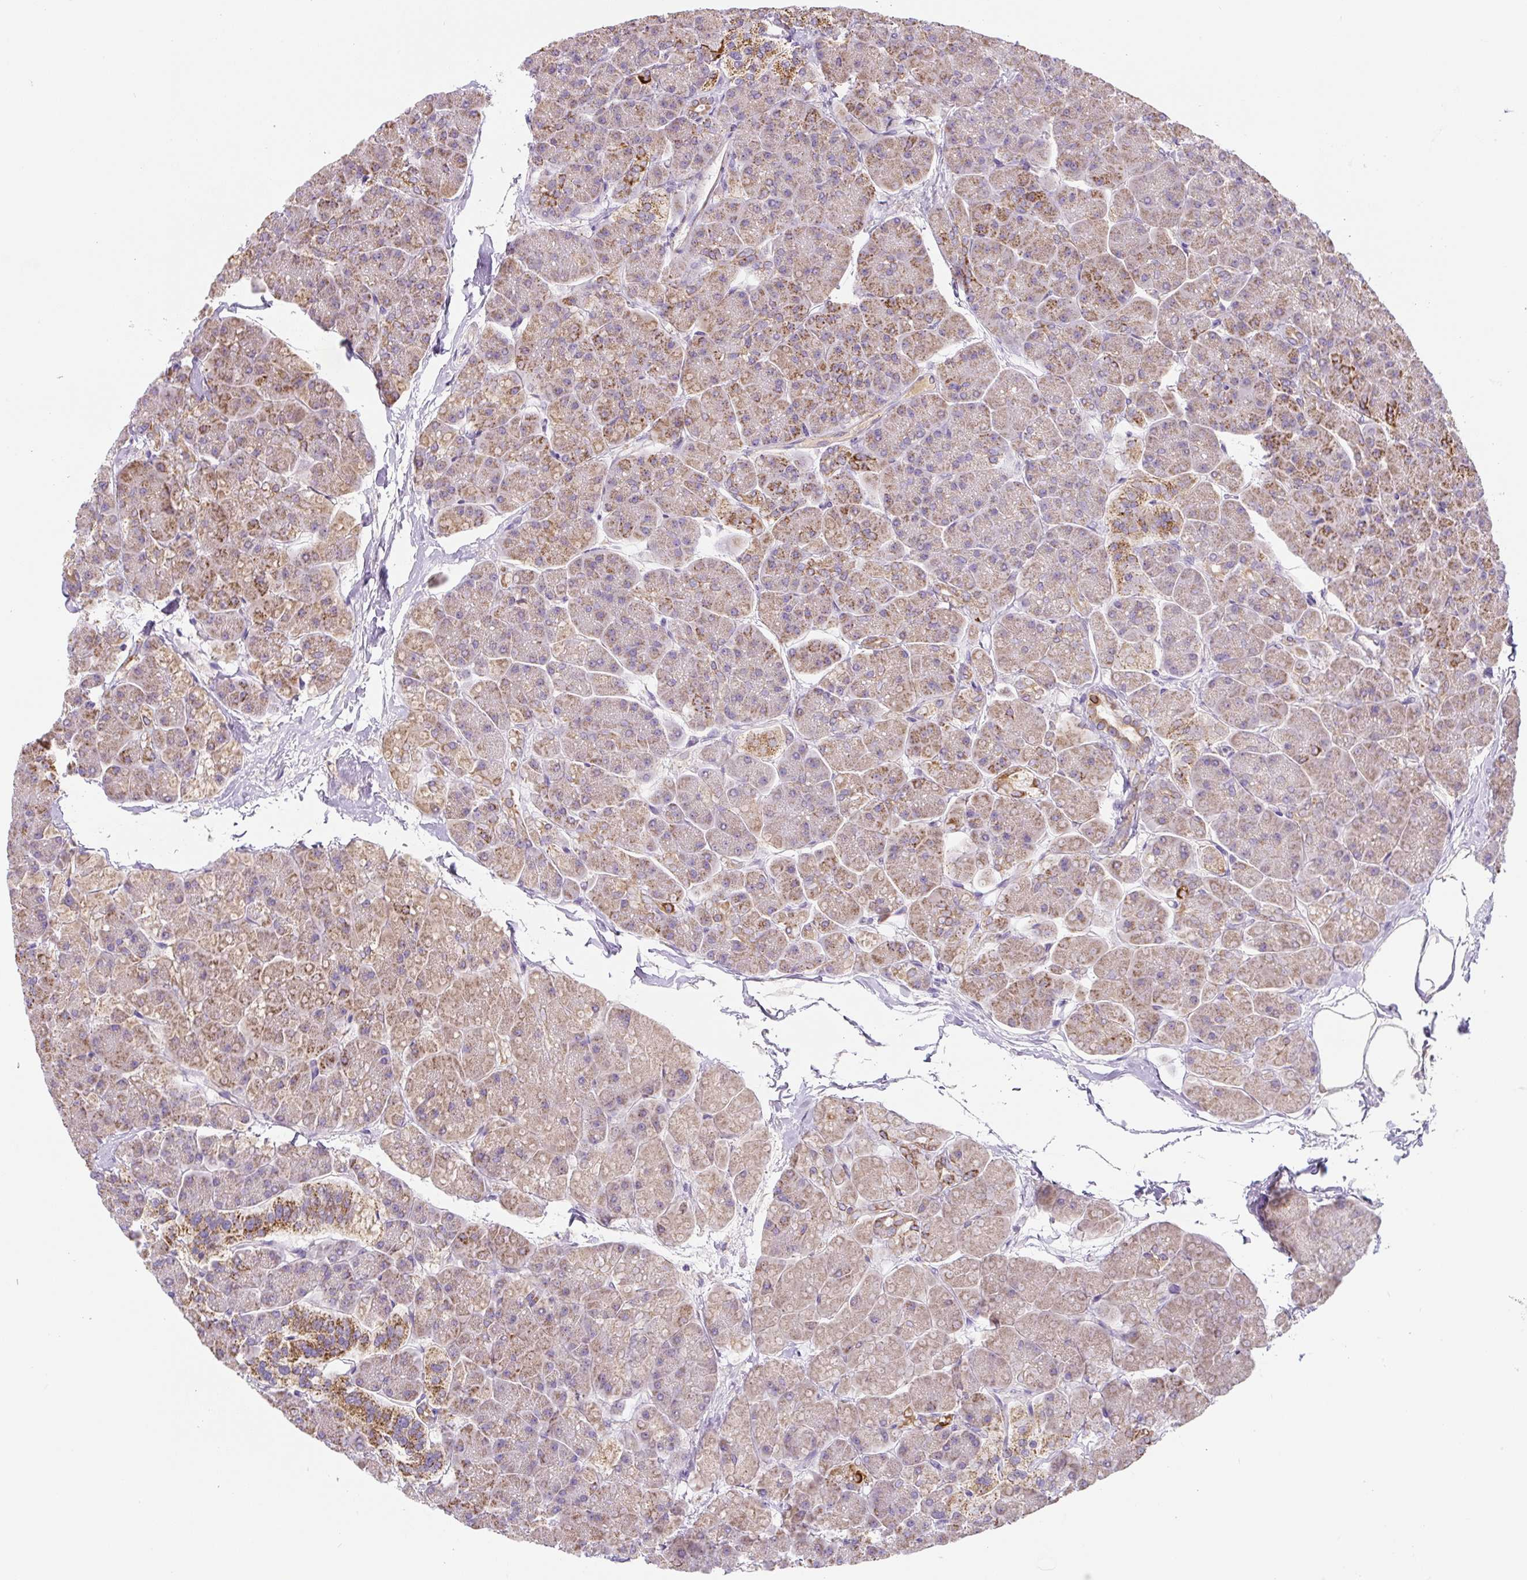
{"staining": {"intensity": "strong", "quantity": "25%-75%", "location": "cytoplasmic/membranous"}, "tissue": "pancreas", "cell_type": "Exocrine glandular cells", "image_type": "normal", "snomed": [{"axis": "morphology", "description": "Normal tissue, NOS"}, {"axis": "topography", "description": "Pancreas"}, {"axis": "topography", "description": "Peripheral nerve tissue"}], "caption": "This histopathology image exhibits immunohistochemistry staining of unremarkable human pancreas, with high strong cytoplasmic/membranous staining in about 25%-75% of exocrine glandular cells.", "gene": "MT", "patient": {"sex": "male", "age": 54}}